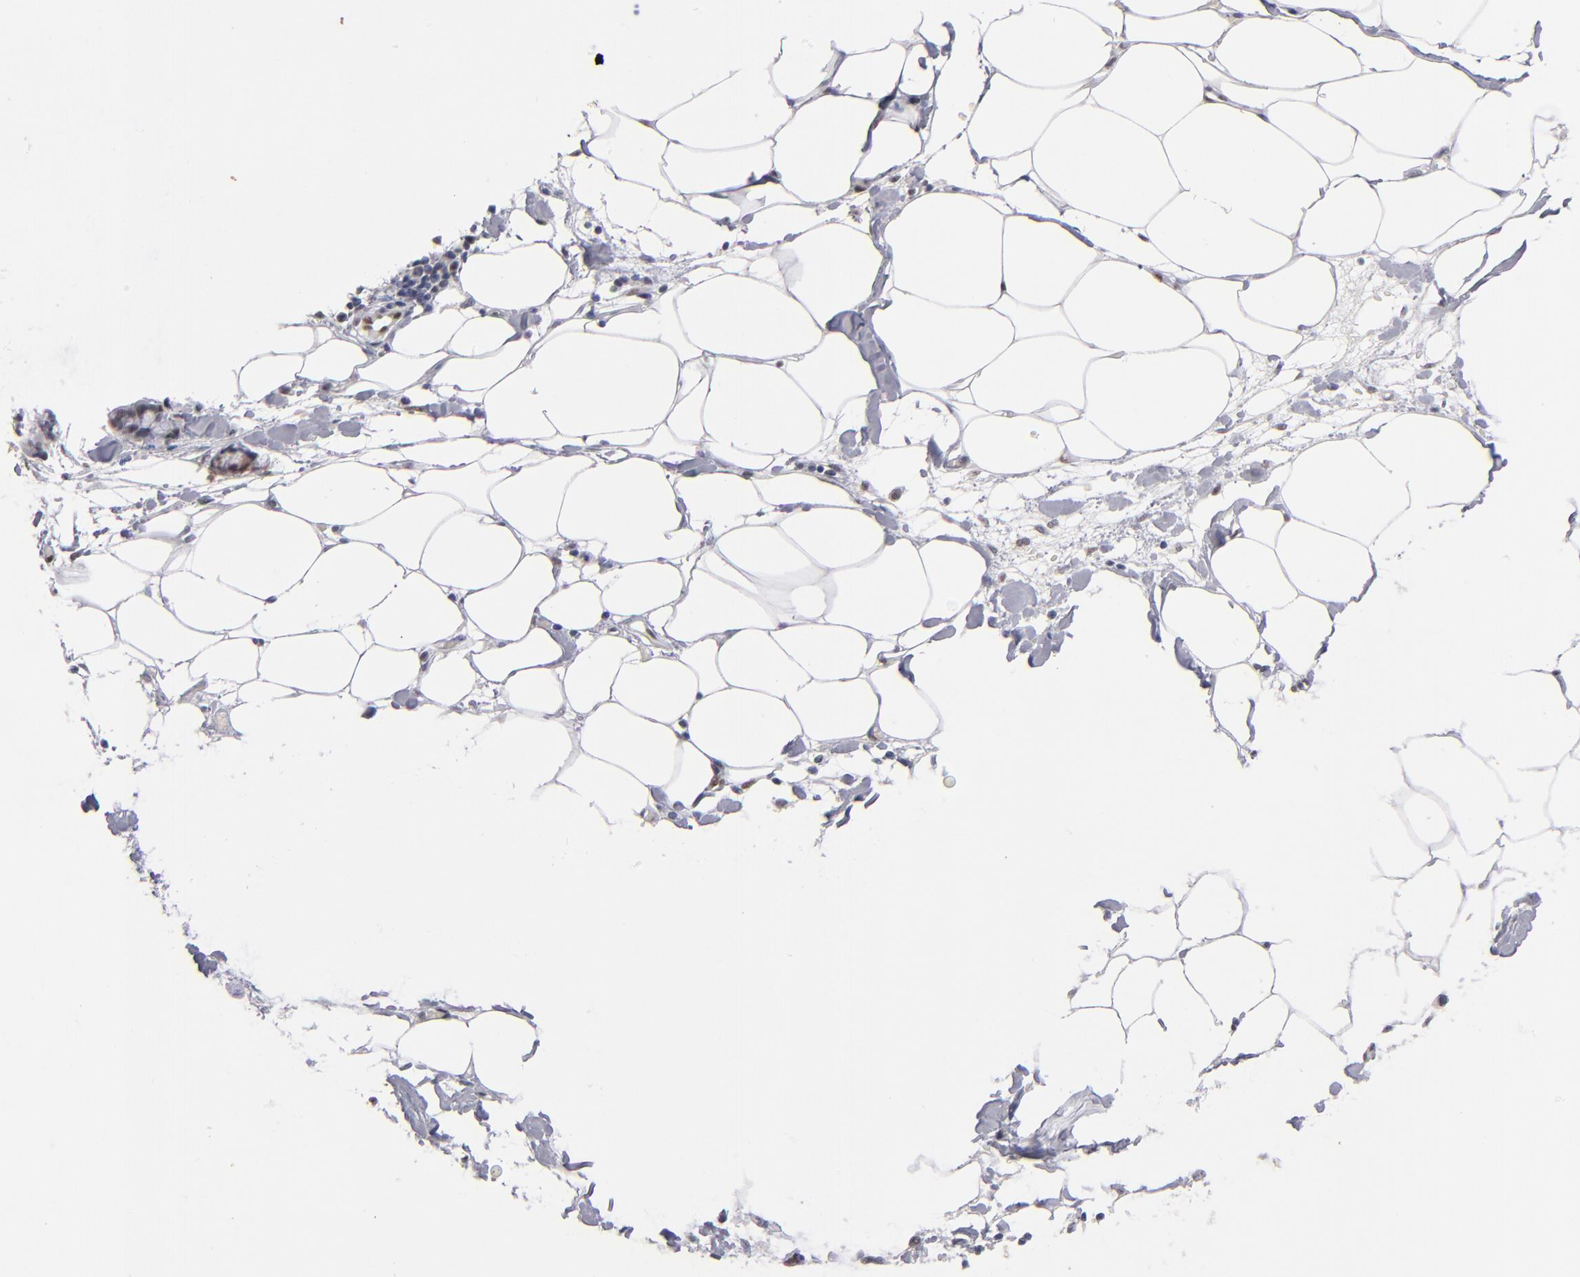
{"staining": {"intensity": "strong", "quantity": ">75%", "location": "nuclear"}, "tissue": "adipose tissue", "cell_type": "Adipocytes", "image_type": "normal", "snomed": [{"axis": "morphology", "description": "Normal tissue, NOS"}, {"axis": "morphology", "description": "Adenocarcinoma, NOS"}, {"axis": "topography", "description": "Colon"}, {"axis": "topography", "description": "Peripheral nerve tissue"}], "caption": "Strong nuclear expression for a protein is appreciated in about >75% of adipocytes of normal adipose tissue using immunohistochemistry (IHC).", "gene": "MN1", "patient": {"sex": "male", "age": 14}}